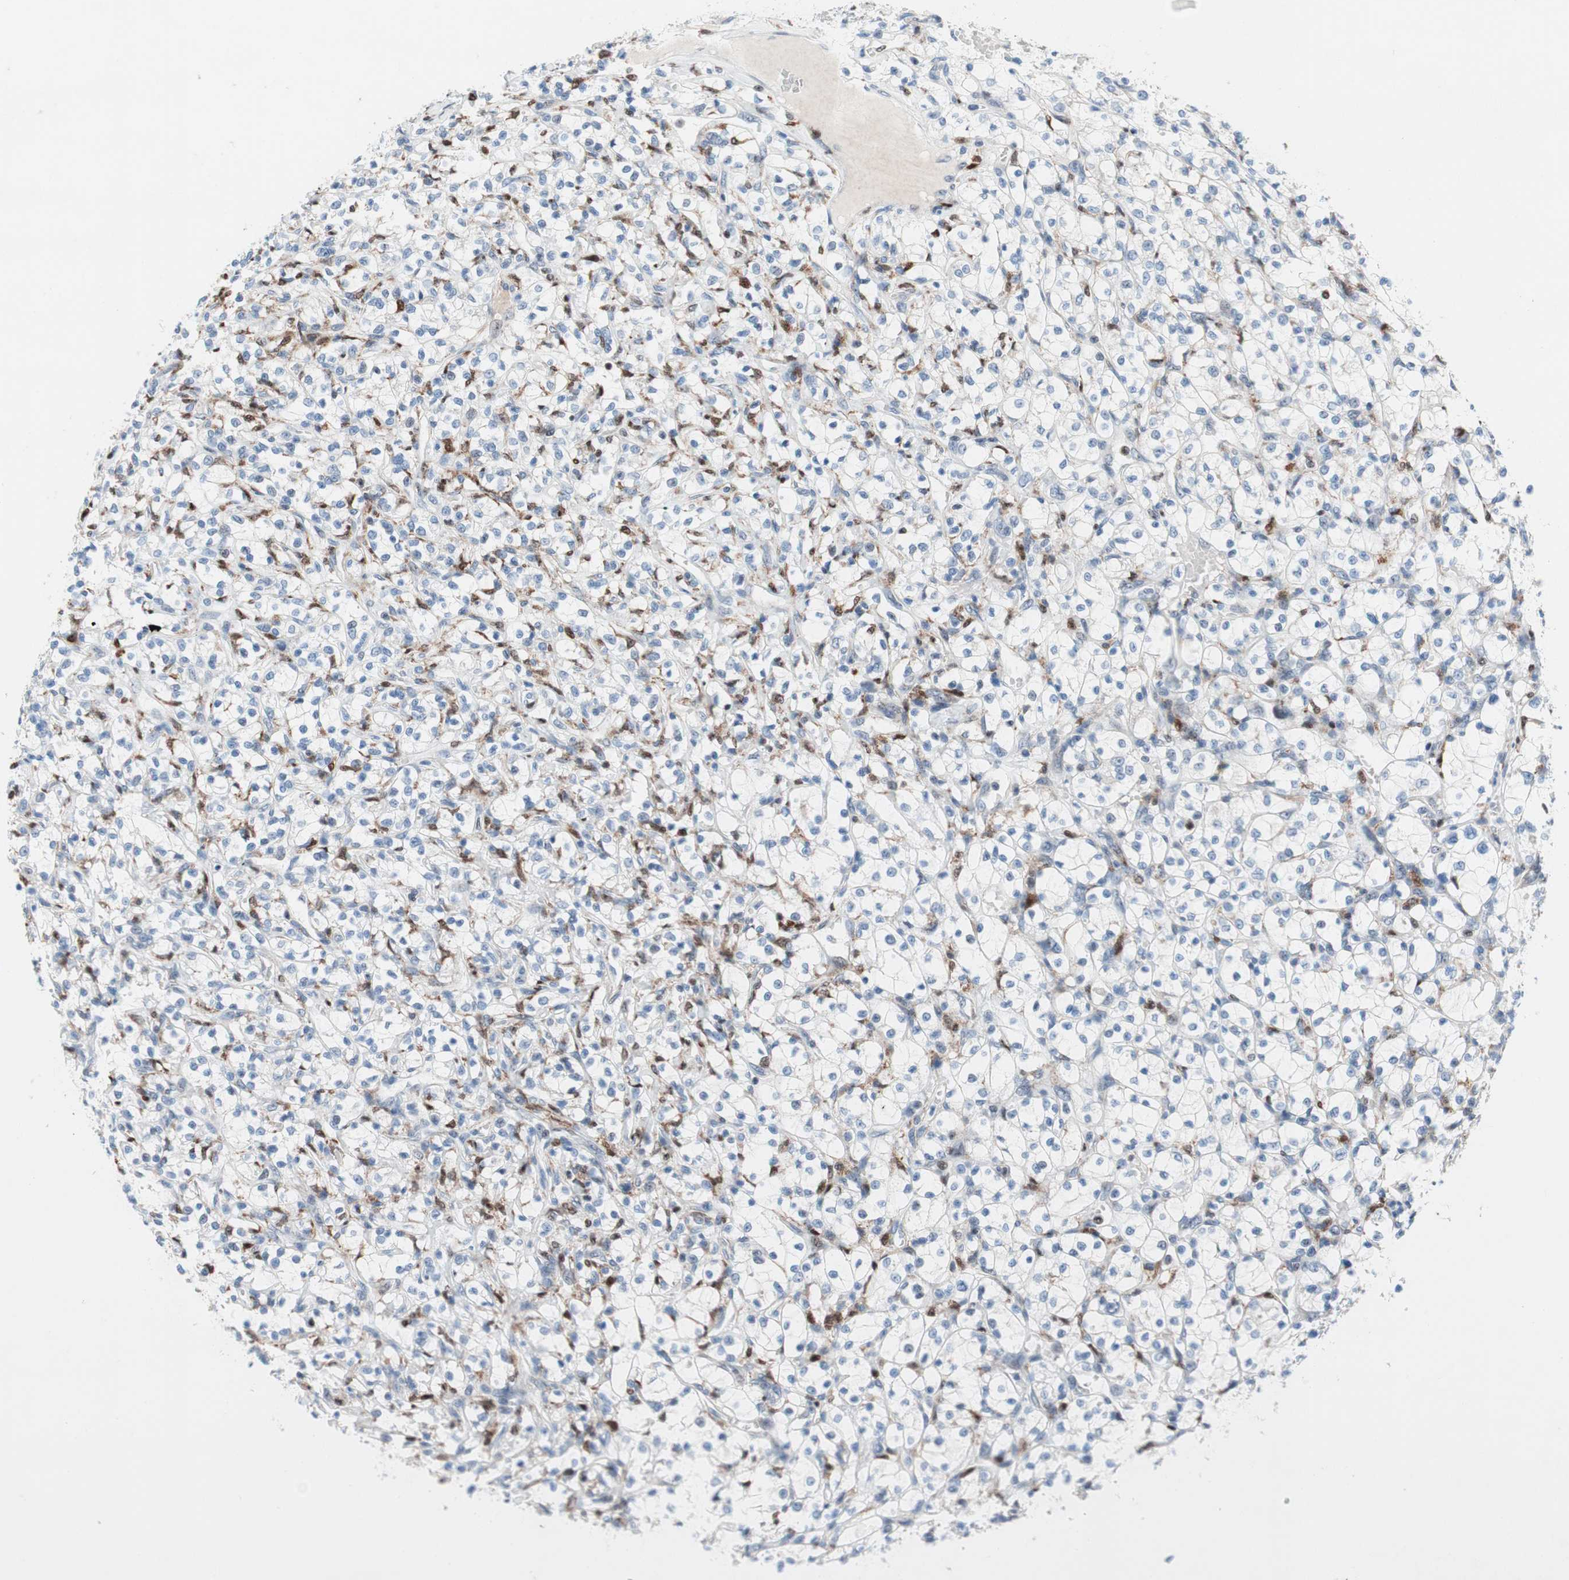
{"staining": {"intensity": "negative", "quantity": "none", "location": "none"}, "tissue": "renal cancer", "cell_type": "Tumor cells", "image_type": "cancer", "snomed": [{"axis": "morphology", "description": "Adenocarcinoma, NOS"}, {"axis": "topography", "description": "Kidney"}], "caption": "The image shows no significant positivity in tumor cells of renal cancer.", "gene": "RGS10", "patient": {"sex": "female", "age": 69}}